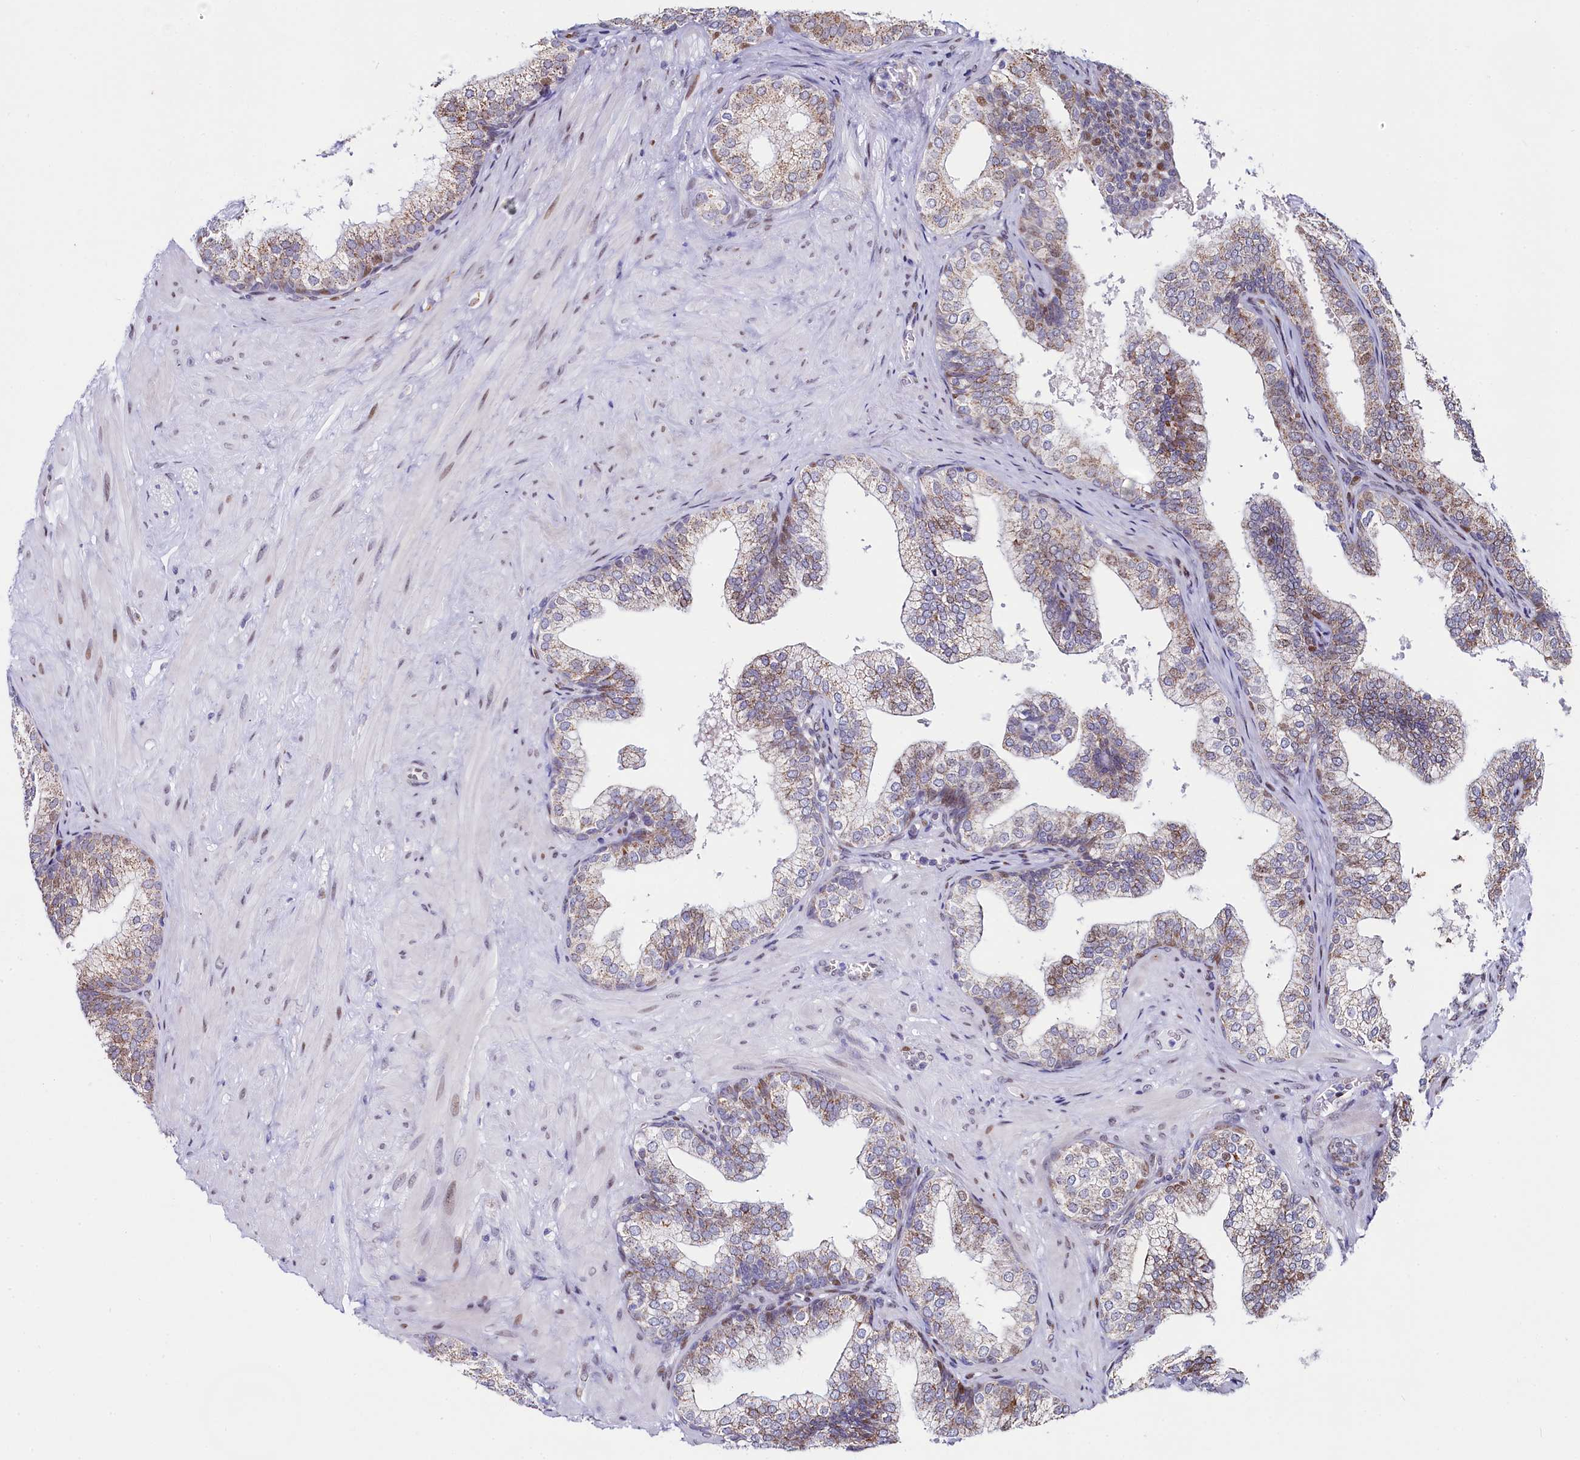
{"staining": {"intensity": "moderate", "quantity": "25%-75%", "location": "cytoplasmic/membranous"}, "tissue": "prostate", "cell_type": "Glandular cells", "image_type": "normal", "snomed": [{"axis": "morphology", "description": "Normal tissue, NOS"}, {"axis": "topography", "description": "Prostate"}], "caption": "Immunohistochemistry (IHC) image of normal prostate: prostate stained using immunohistochemistry shows medium levels of moderate protein expression localized specifically in the cytoplasmic/membranous of glandular cells, appearing as a cytoplasmic/membranous brown color.", "gene": "HDGFL3", "patient": {"sex": "male", "age": 60}}